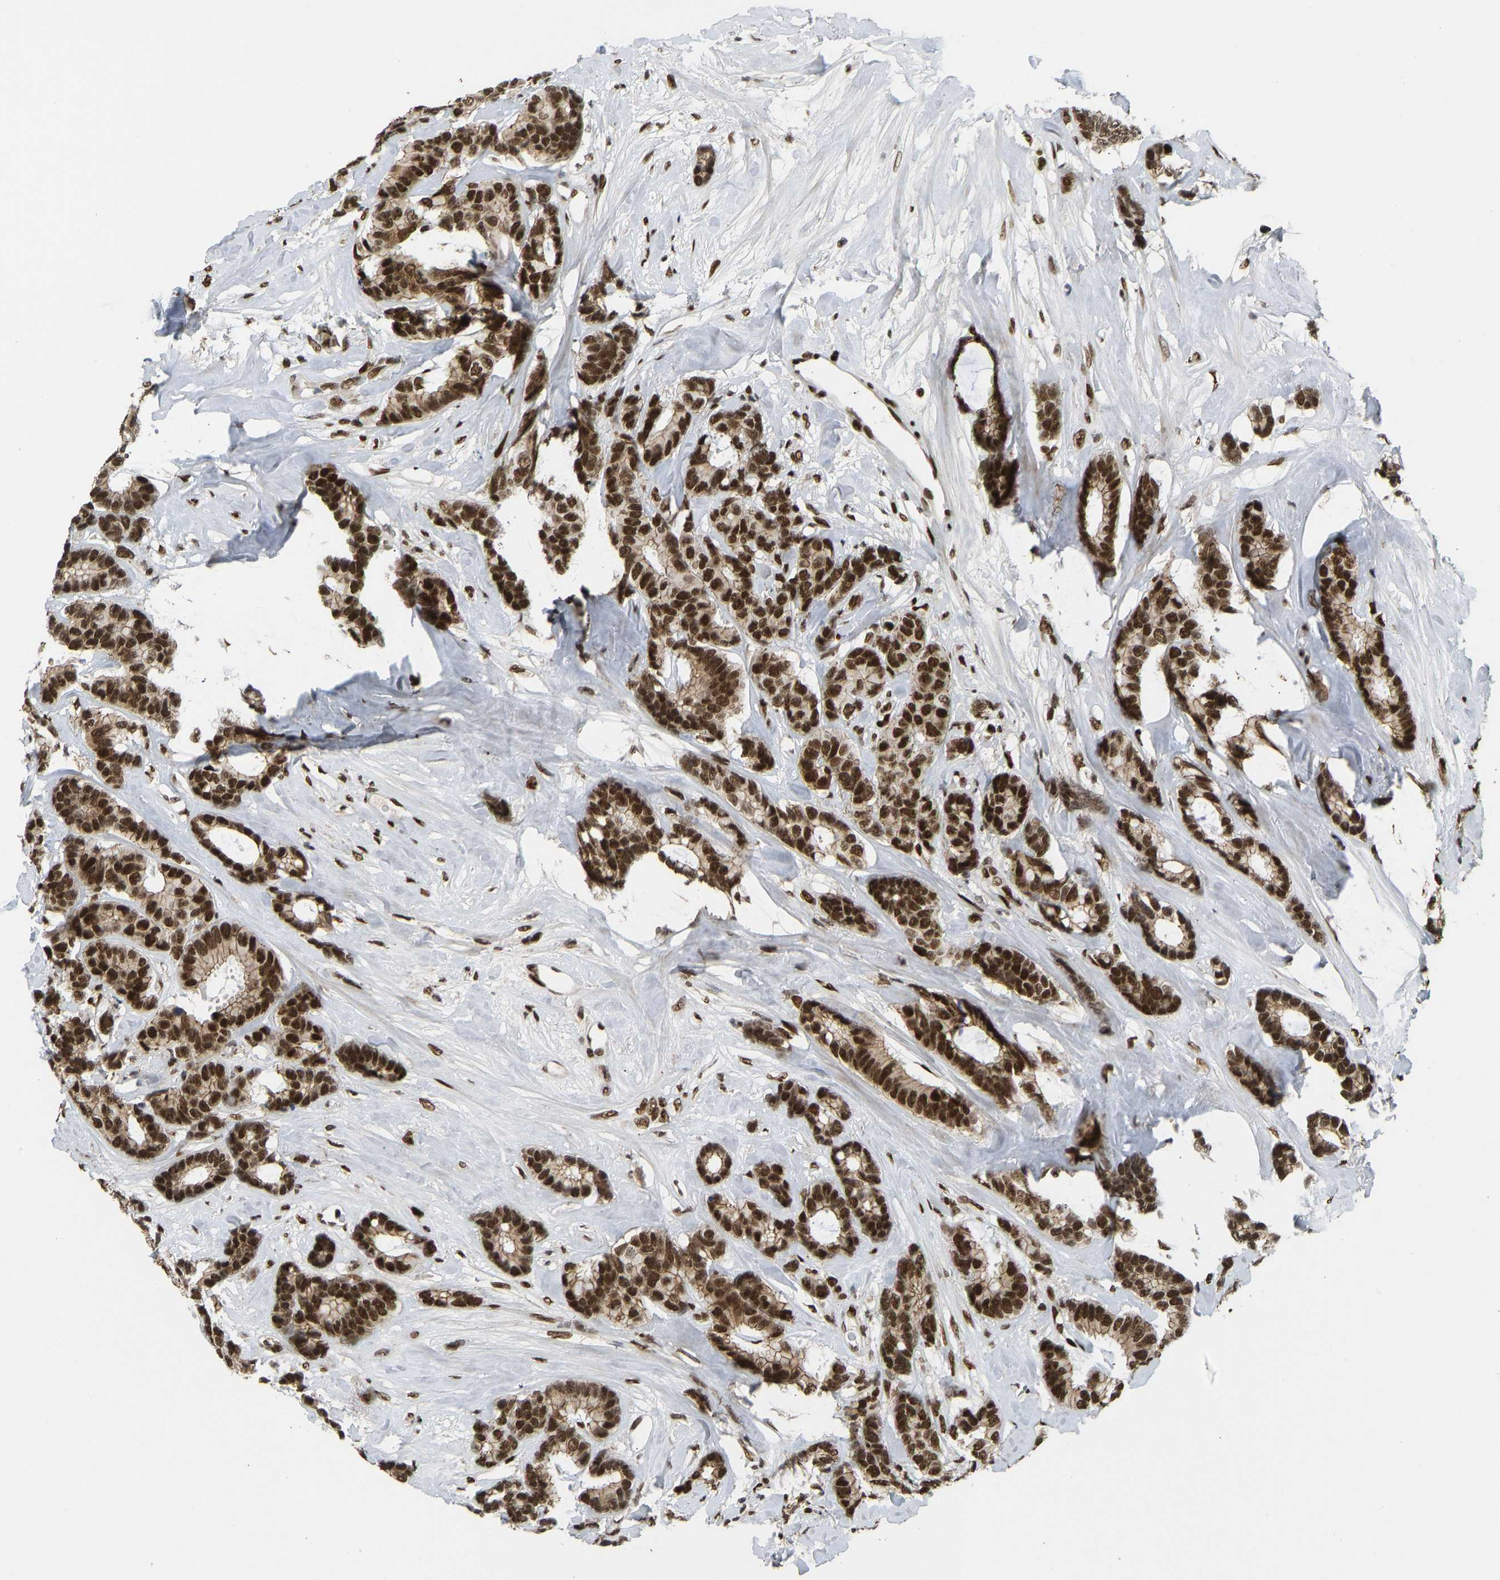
{"staining": {"intensity": "strong", "quantity": ">75%", "location": "nuclear"}, "tissue": "breast cancer", "cell_type": "Tumor cells", "image_type": "cancer", "snomed": [{"axis": "morphology", "description": "Duct carcinoma"}, {"axis": "topography", "description": "Breast"}], "caption": "The immunohistochemical stain labels strong nuclear staining in tumor cells of intraductal carcinoma (breast) tissue. (IHC, brightfield microscopy, high magnification).", "gene": "FOXK1", "patient": {"sex": "female", "age": 87}}